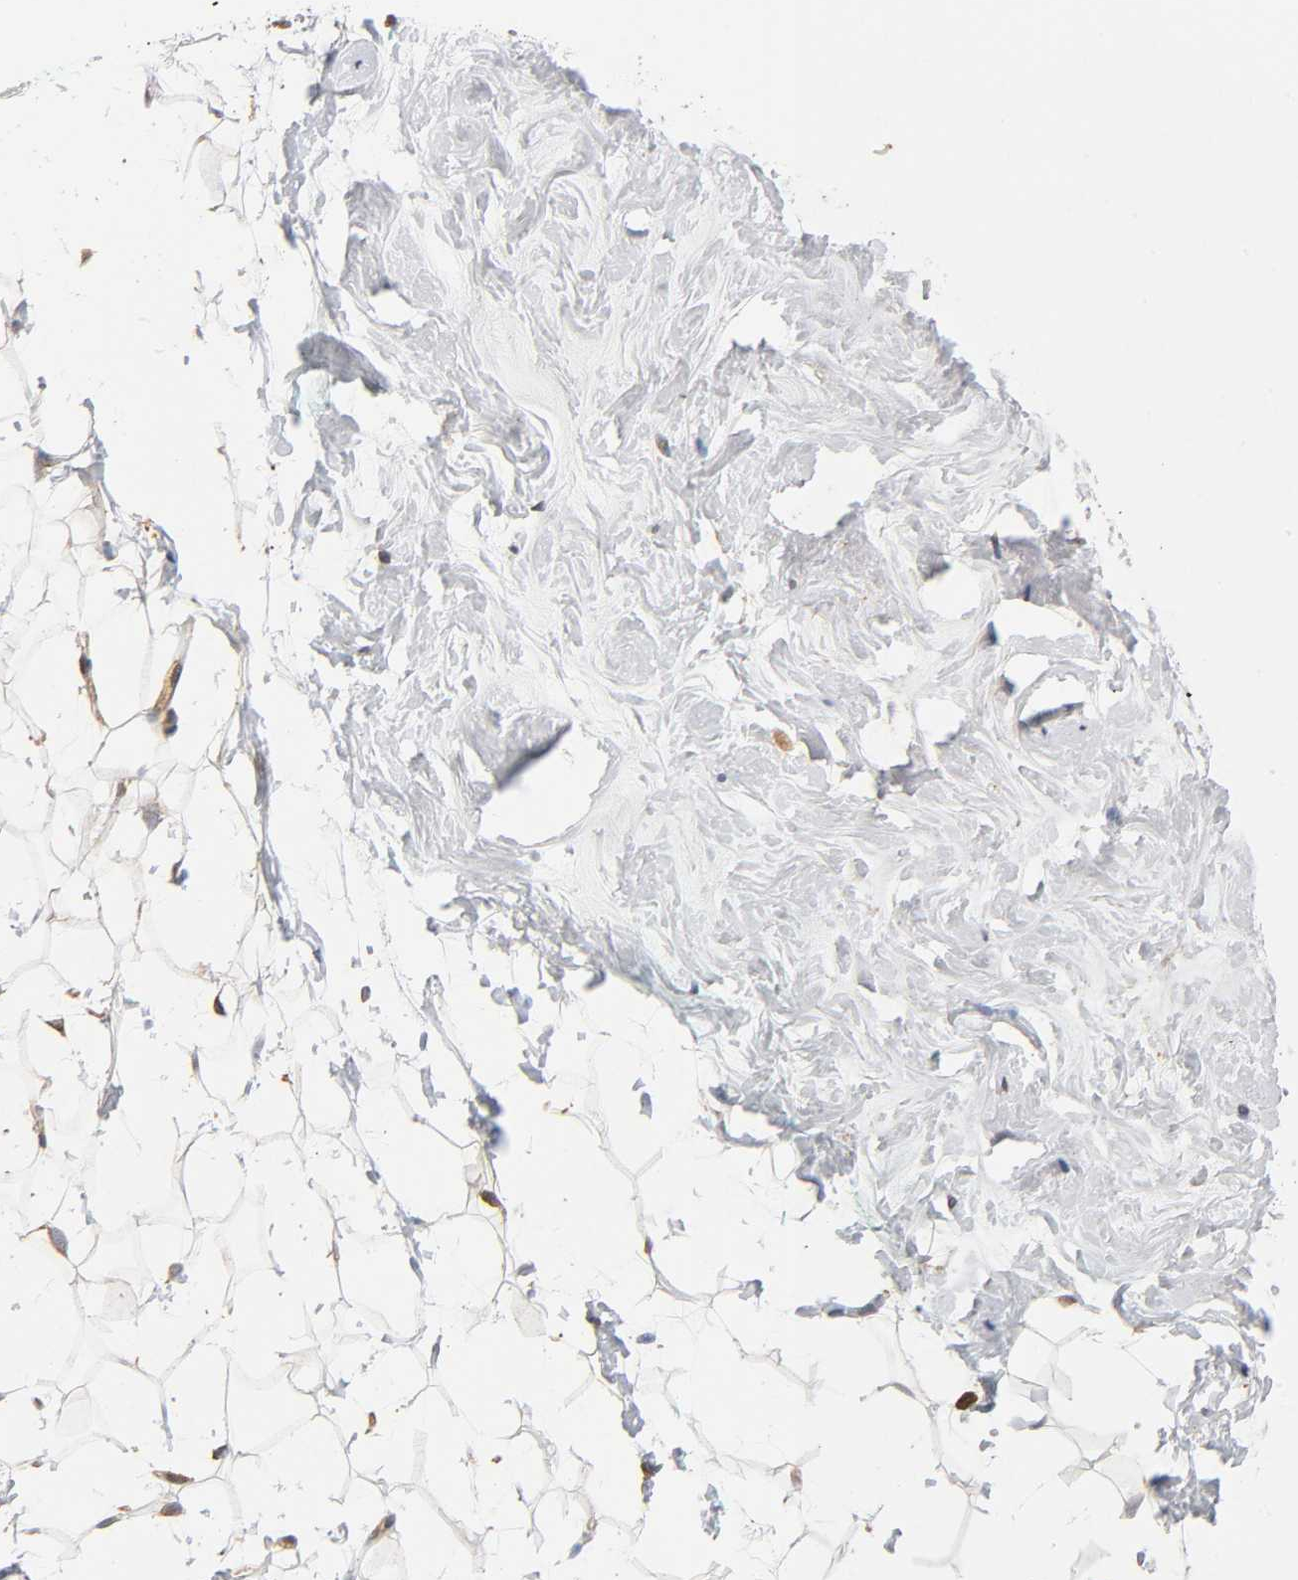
{"staining": {"intensity": "weak", "quantity": "25%-75%", "location": "cytoplasmic/membranous"}, "tissue": "breast", "cell_type": "Adipocytes", "image_type": "normal", "snomed": [{"axis": "morphology", "description": "Normal tissue, NOS"}, {"axis": "topography", "description": "Breast"}], "caption": "High-power microscopy captured an IHC image of benign breast, revealing weak cytoplasmic/membranous positivity in about 25%-75% of adipocytes.", "gene": "PAFAH1B1", "patient": {"sex": "female", "age": 52}}